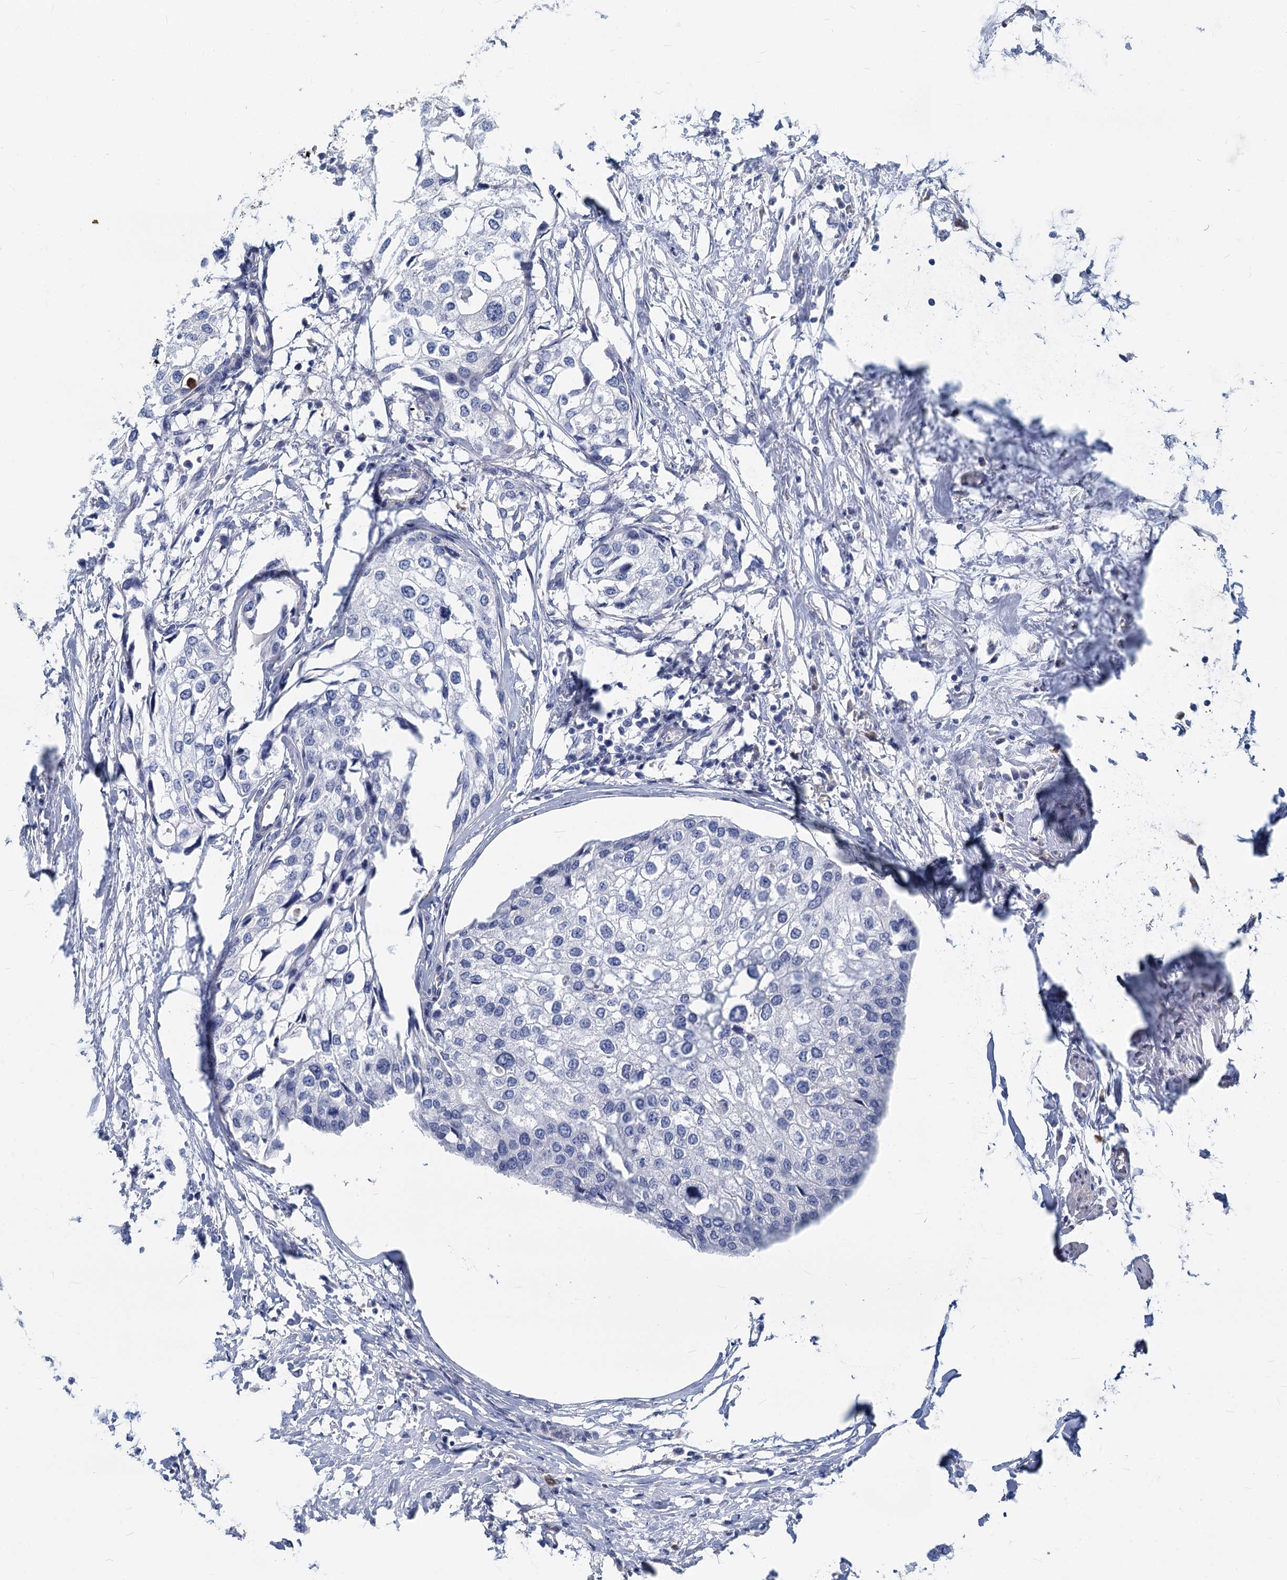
{"staining": {"intensity": "negative", "quantity": "none", "location": "none"}, "tissue": "urothelial cancer", "cell_type": "Tumor cells", "image_type": "cancer", "snomed": [{"axis": "morphology", "description": "Urothelial carcinoma, High grade"}, {"axis": "topography", "description": "Urinary bladder"}], "caption": "Human urothelial carcinoma (high-grade) stained for a protein using immunohistochemistry demonstrates no staining in tumor cells.", "gene": "GSTM3", "patient": {"sex": "male", "age": 64}}